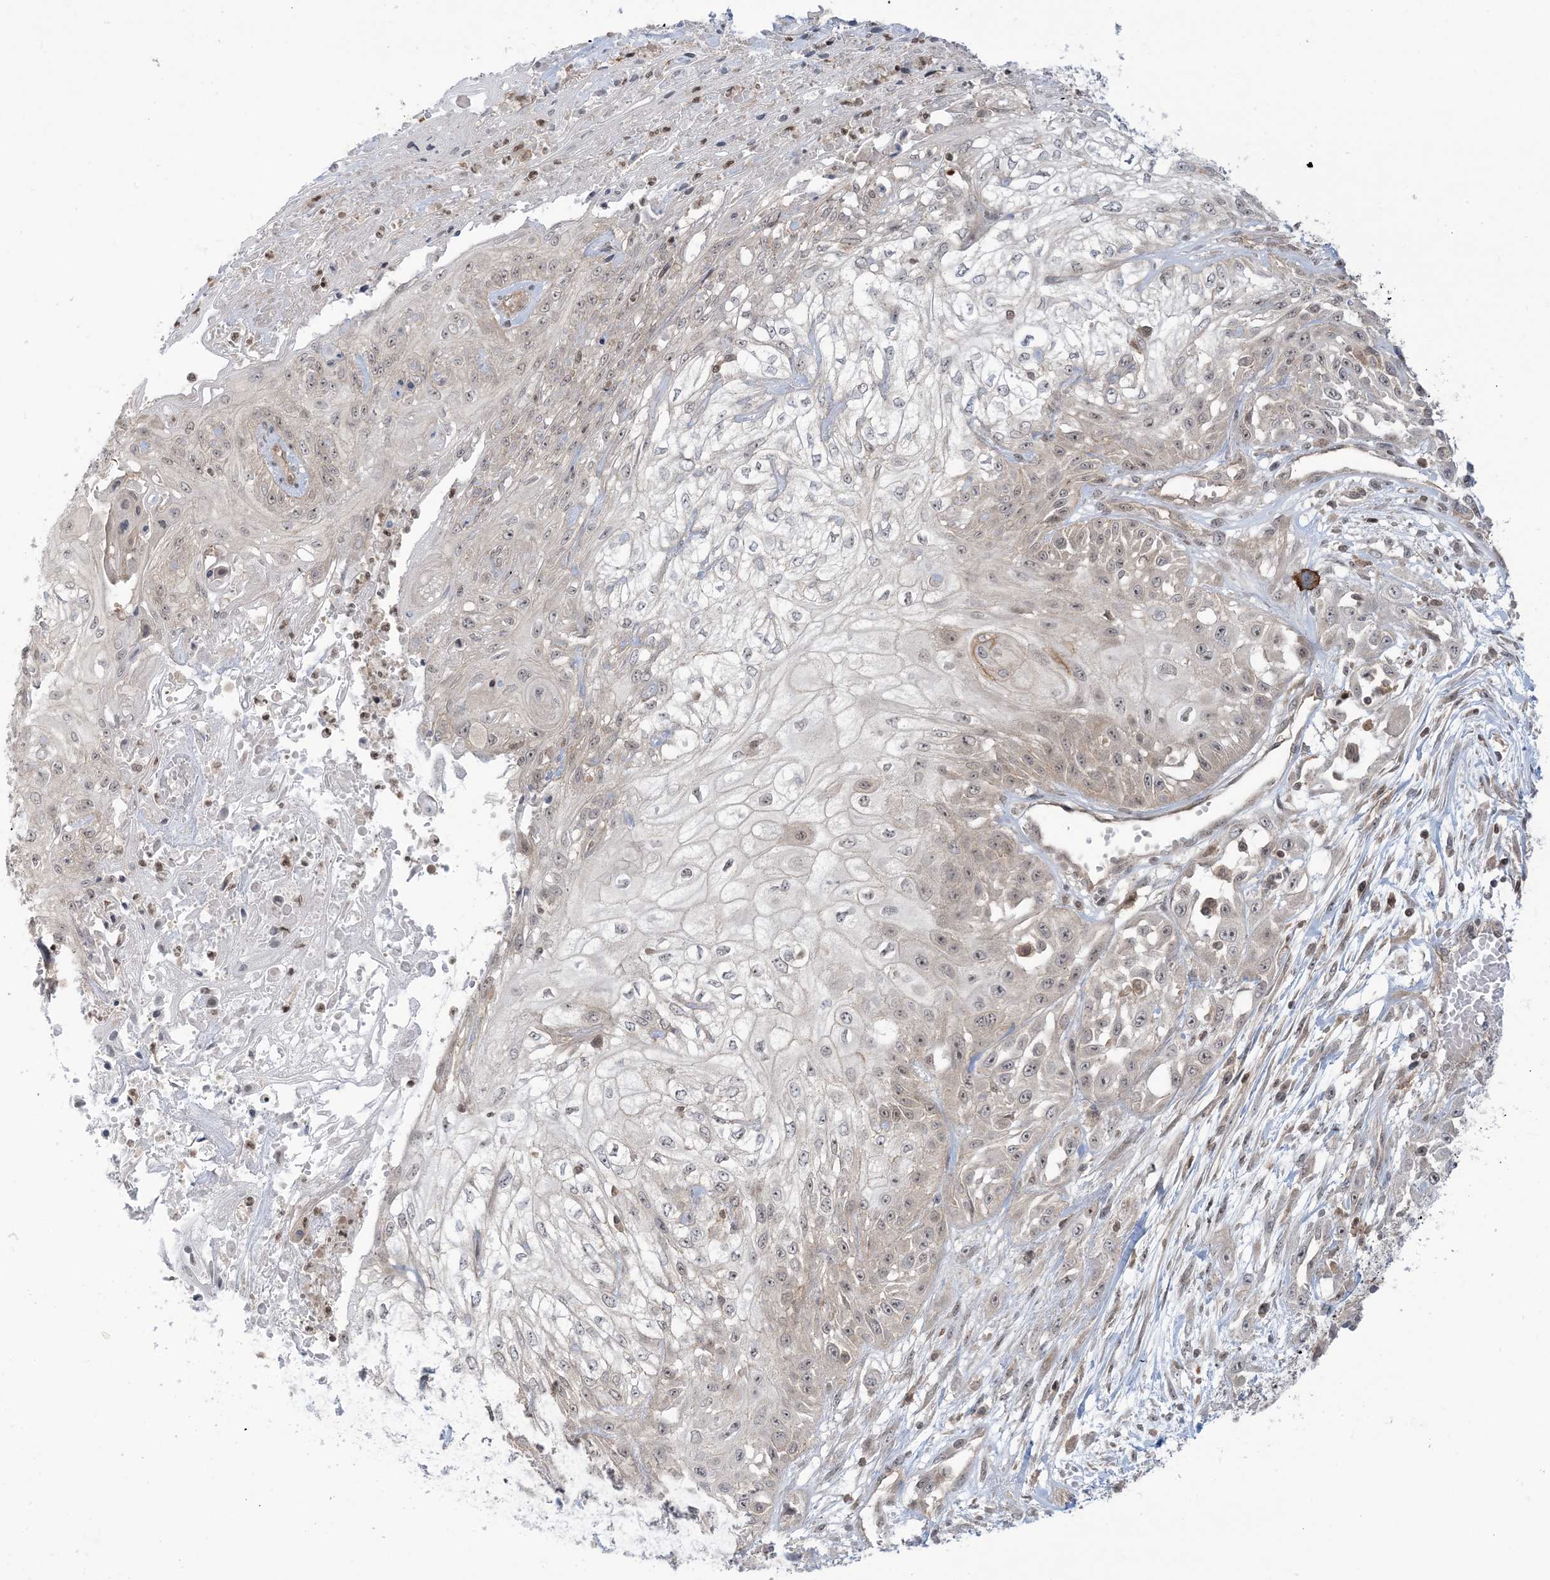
{"staining": {"intensity": "weak", "quantity": "<25%", "location": "nuclear"}, "tissue": "skin cancer", "cell_type": "Tumor cells", "image_type": "cancer", "snomed": [{"axis": "morphology", "description": "Squamous cell carcinoma, NOS"}, {"axis": "morphology", "description": "Squamous cell carcinoma, metastatic, NOS"}, {"axis": "topography", "description": "Skin"}, {"axis": "topography", "description": "Lymph node"}], "caption": "Tumor cells are negative for protein expression in human squamous cell carcinoma (skin).", "gene": "PPP1R7", "patient": {"sex": "male", "age": 75}}